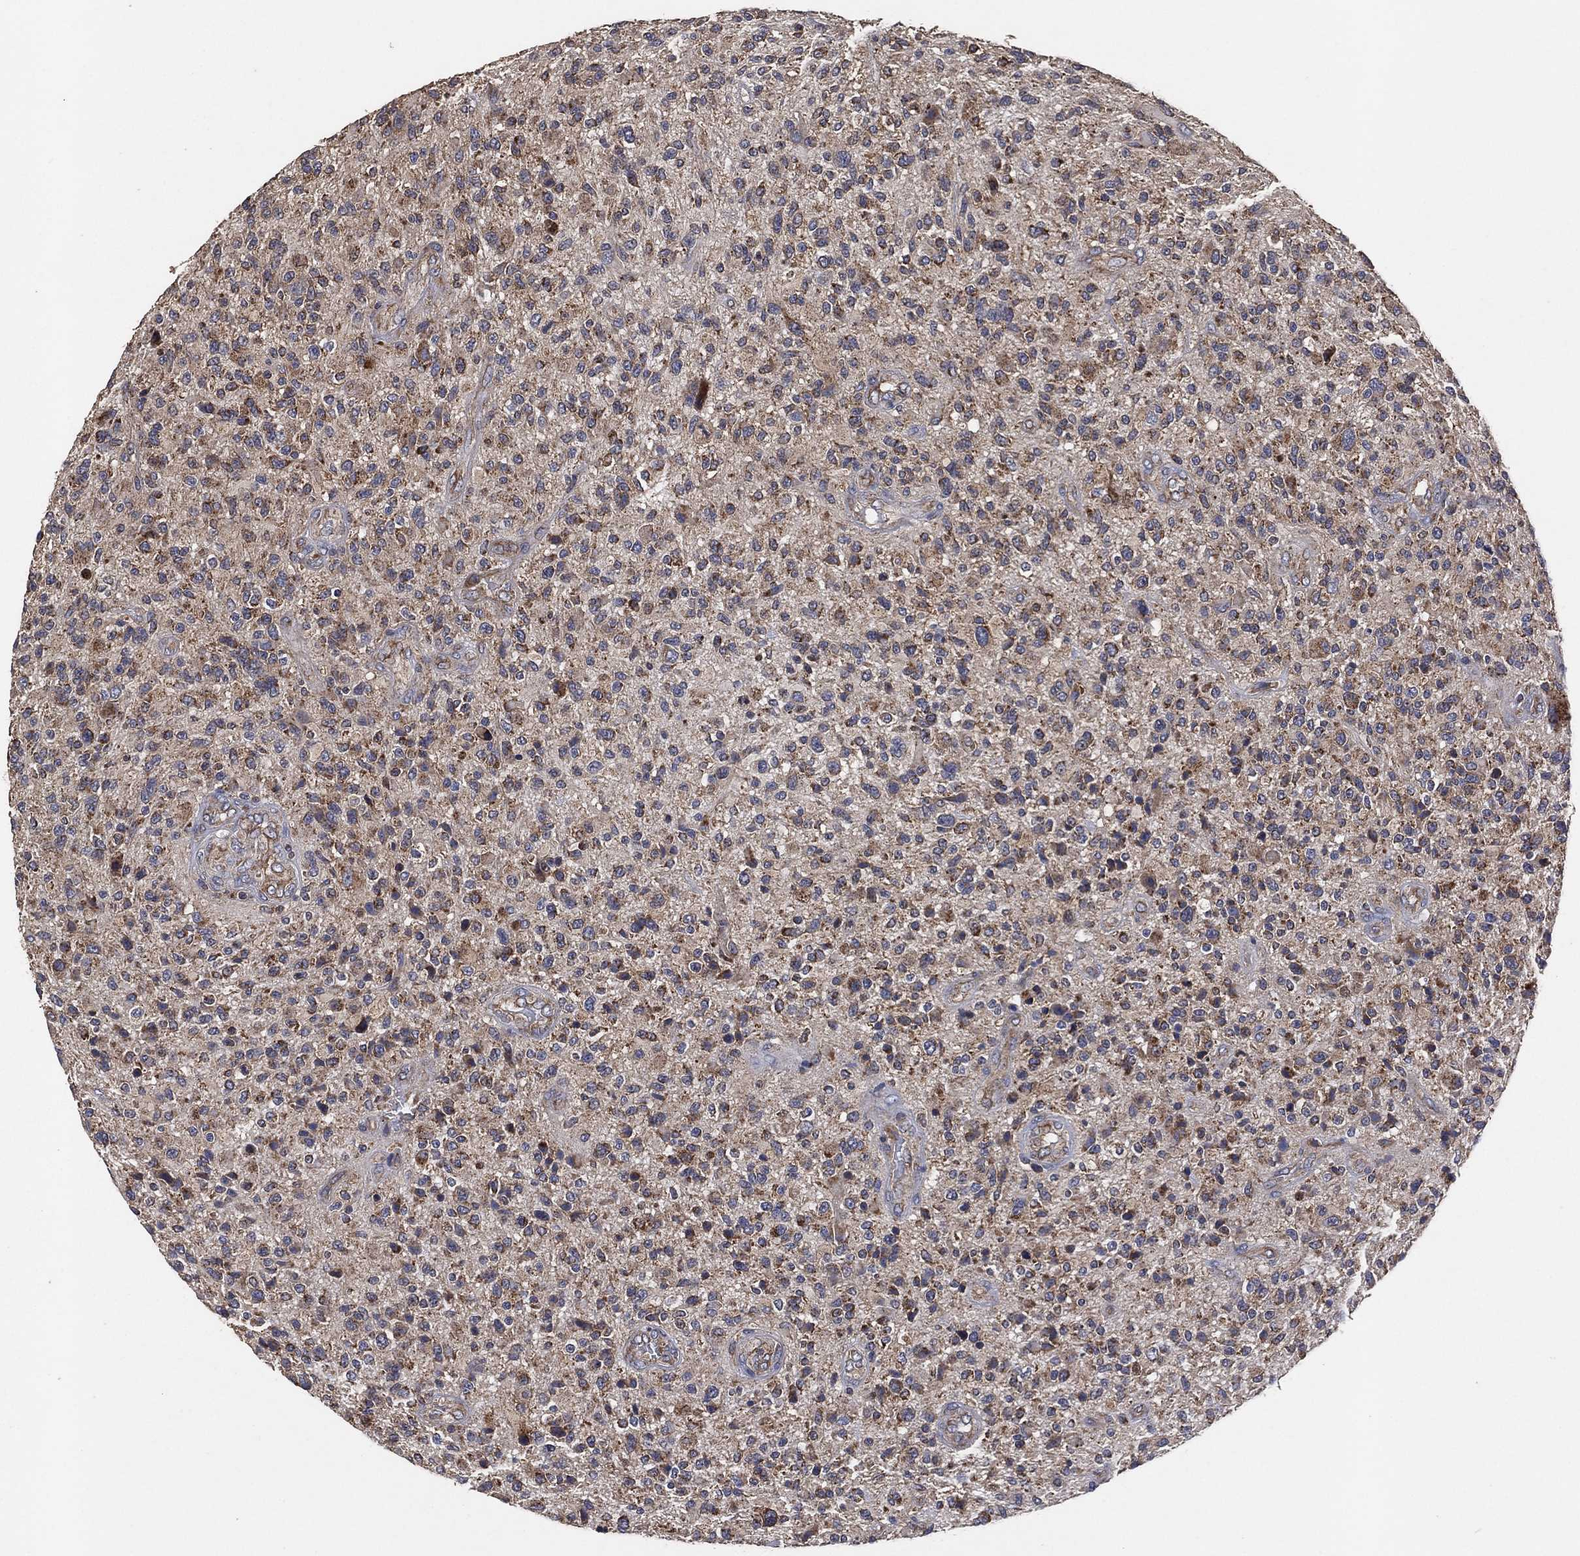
{"staining": {"intensity": "moderate", "quantity": "<25%", "location": "cytoplasmic/membranous"}, "tissue": "glioma", "cell_type": "Tumor cells", "image_type": "cancer", "snomed": [{"axis": "morphology", "description": "Glioma, malignant, High grade"}, {"axis": "topography", "description": "Brain"}], "caption": "Malignant glioma (high-grade) stained with a protein marker shows moderate staining in tumor cells.", "gene": "LIMD1", "patient": {"sex": "male", "age": 47}}